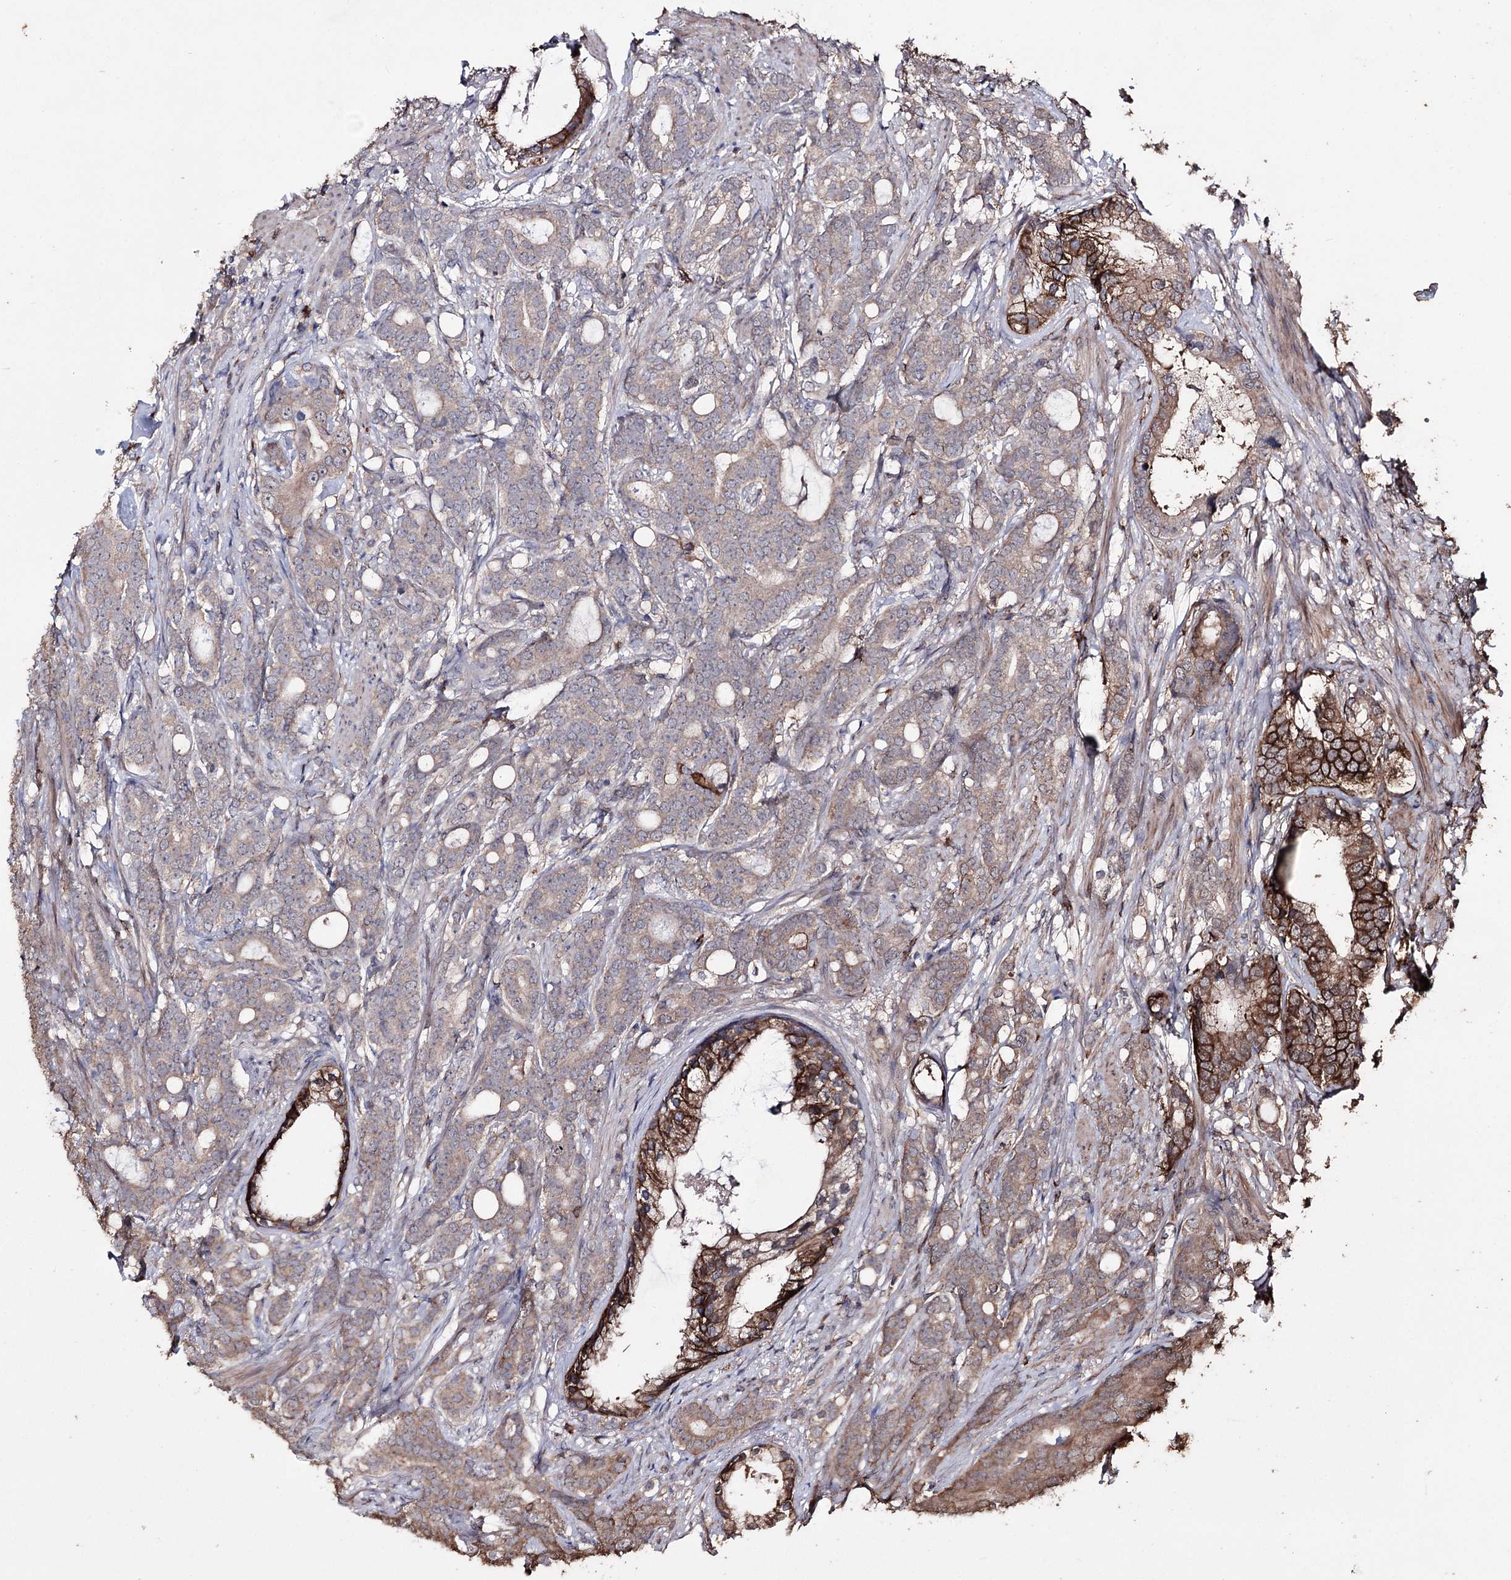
{"staining": {"intensity": "moderate", "quantity": "<25%", "location": "cytoplasmic/membranous"}, "tissue": "prostate cancer", "cell_type": "Tumor cells", "image_type": "cancer", "snomed": [{"axis": "morphology", "description": "Adenocarcinoma, Low grade"}, {"axis": "topography", "description": "Prostate"}], "caption": "A brown stain labels moderate cytoplasmic/membranous expression of a protein in human prostate cancer (adenocarcinoma (low-grade)) tumor cells.", "gene": "ZNF662", "patient": {"sex": "male", "age": 71}}